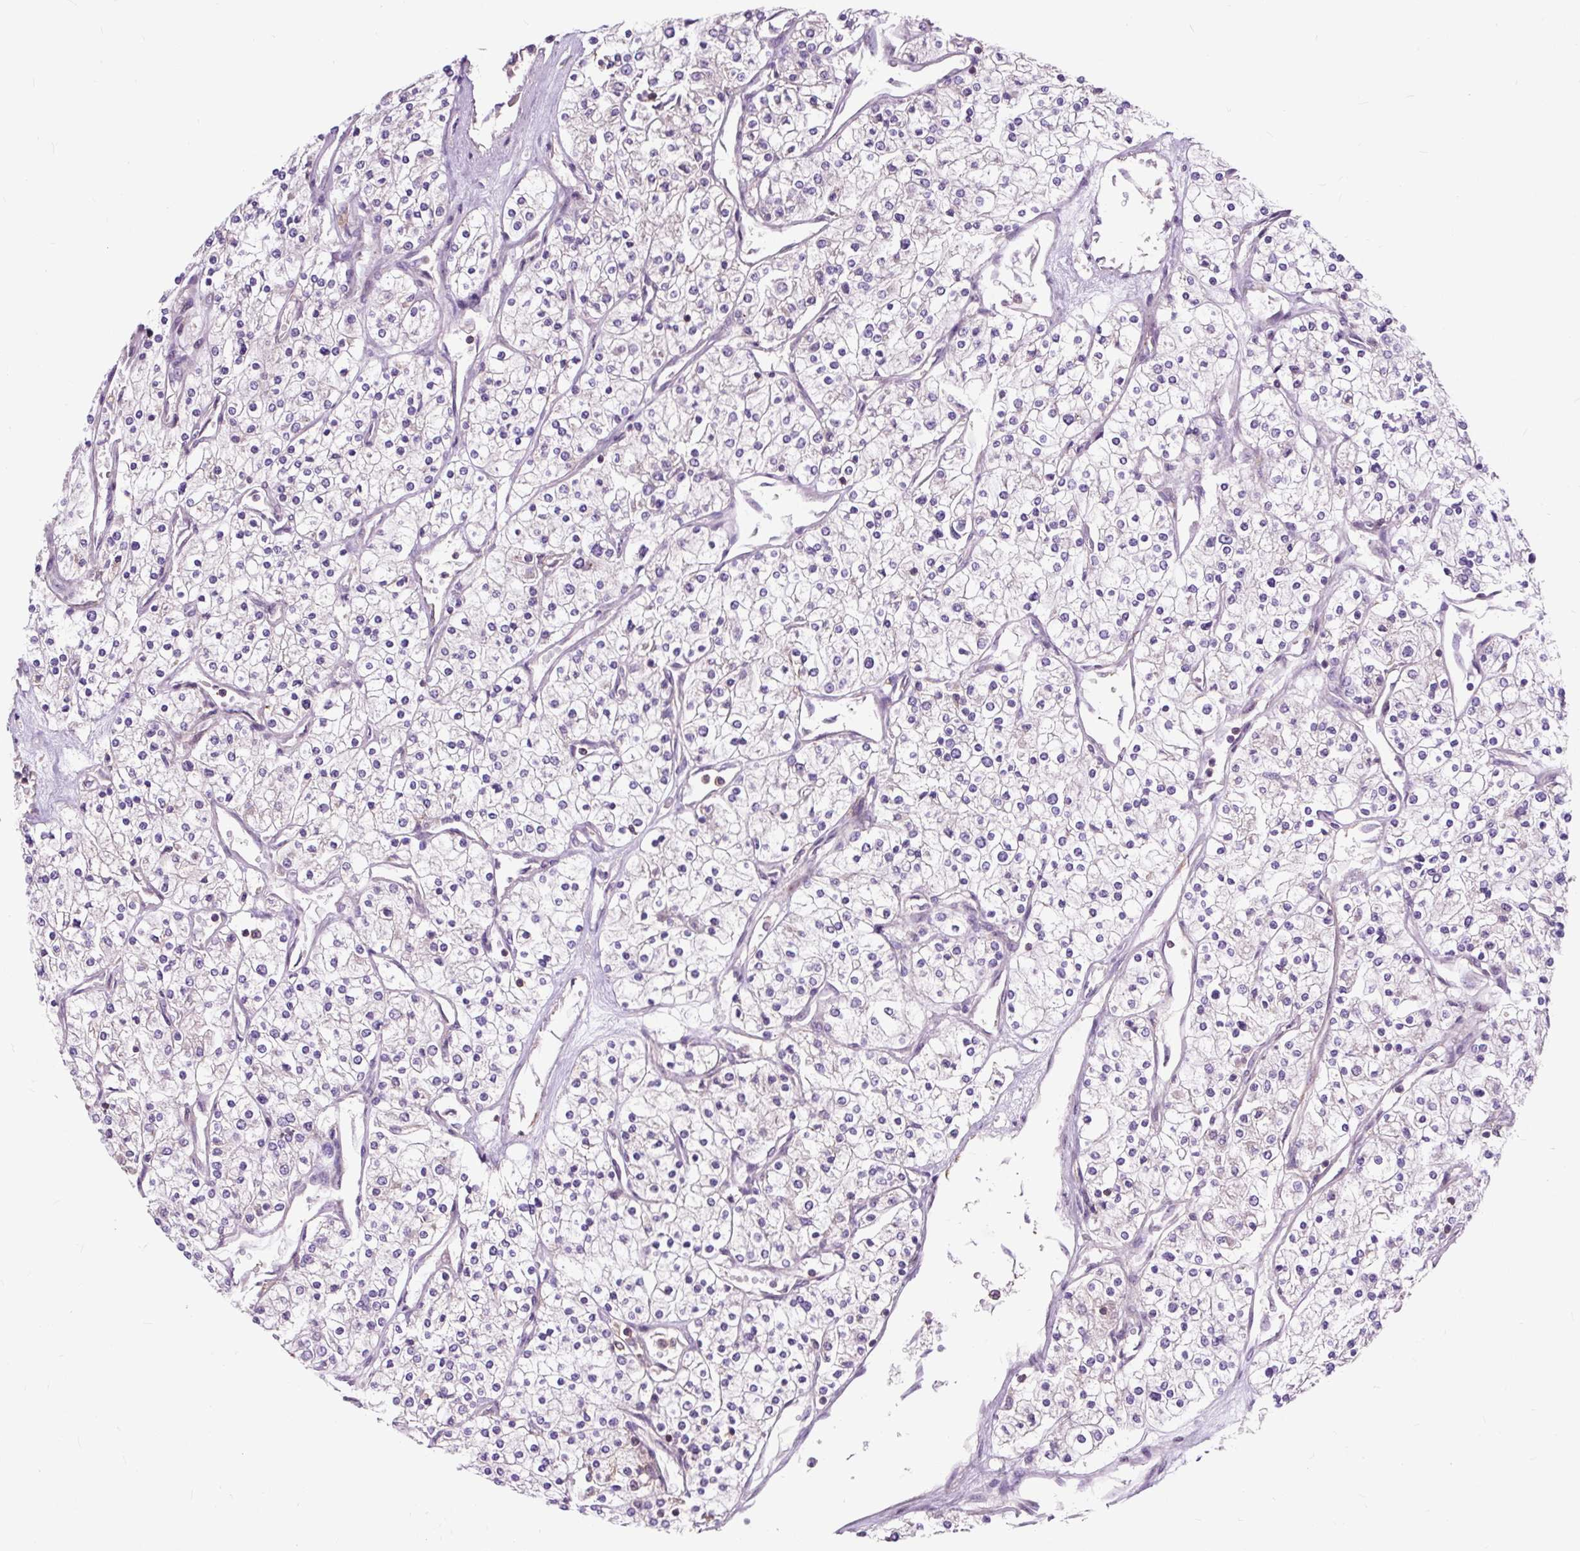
{"staining": {"intensity": "negative", "quantity": "none", "location": "none"}, "tissue": "renal cancer", "cell_type": "Tumor cells", "image_type": "cancer", "snomed": [{"axis": "morphology", "description": "Adenocarcinoma, NOS"}, {"axis": "topography", "description": "Kidney"}], "caption": "IHC photomicrograph of neoplastic tissue: human renal cancer stained with DAB (3,3'-diaminobenzidine) displays no significant protein positivity in tumor cells.", "gene": "PCDHGB3", "patient": {"sex": "male", "age": 80}}